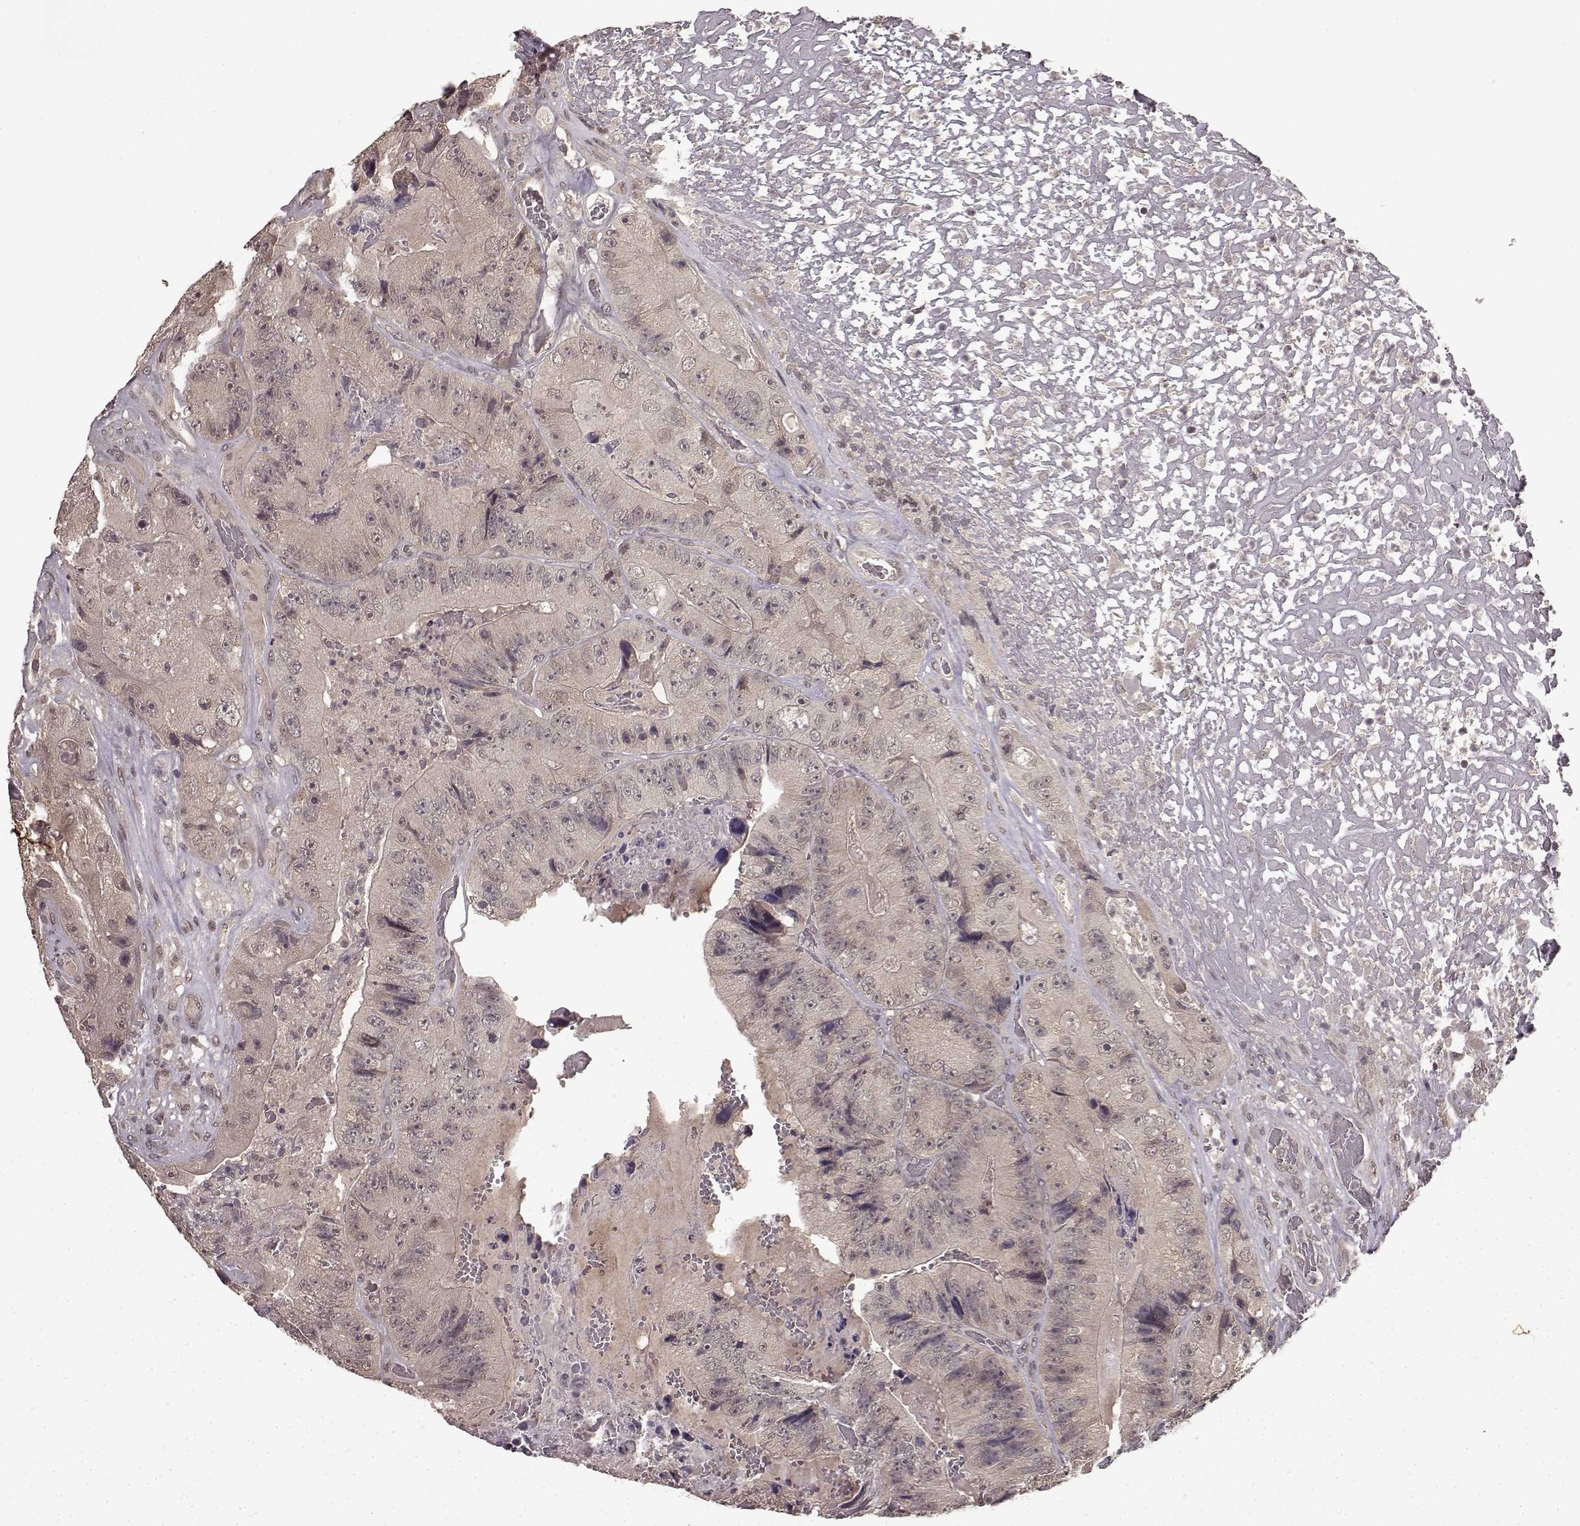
{"staining": {"intensity": "negative", "quantity": "none", "location": "none"}, "tissue": "colorectal cancer", "cell_type": "Tumor cells", "image_type": "cancer", "snomed": [{"axis": "morphology", "description": "Adenocarcinoma, NOS"}, {"axis": "topography", "description": "Colon"}], "caption": "DAB immunohistochemical staining of colorectal adenocarcinoma shows no significant expression in tumor cells. Brightfield microscopy of immunohistochemistry stained with DAB (3,3'-diaminobenzidine) (brown) and hematoxylin (blue), captured at high magnification.", "gene": "NTRK2", "patient": {"sex": "female", "age": 86}}